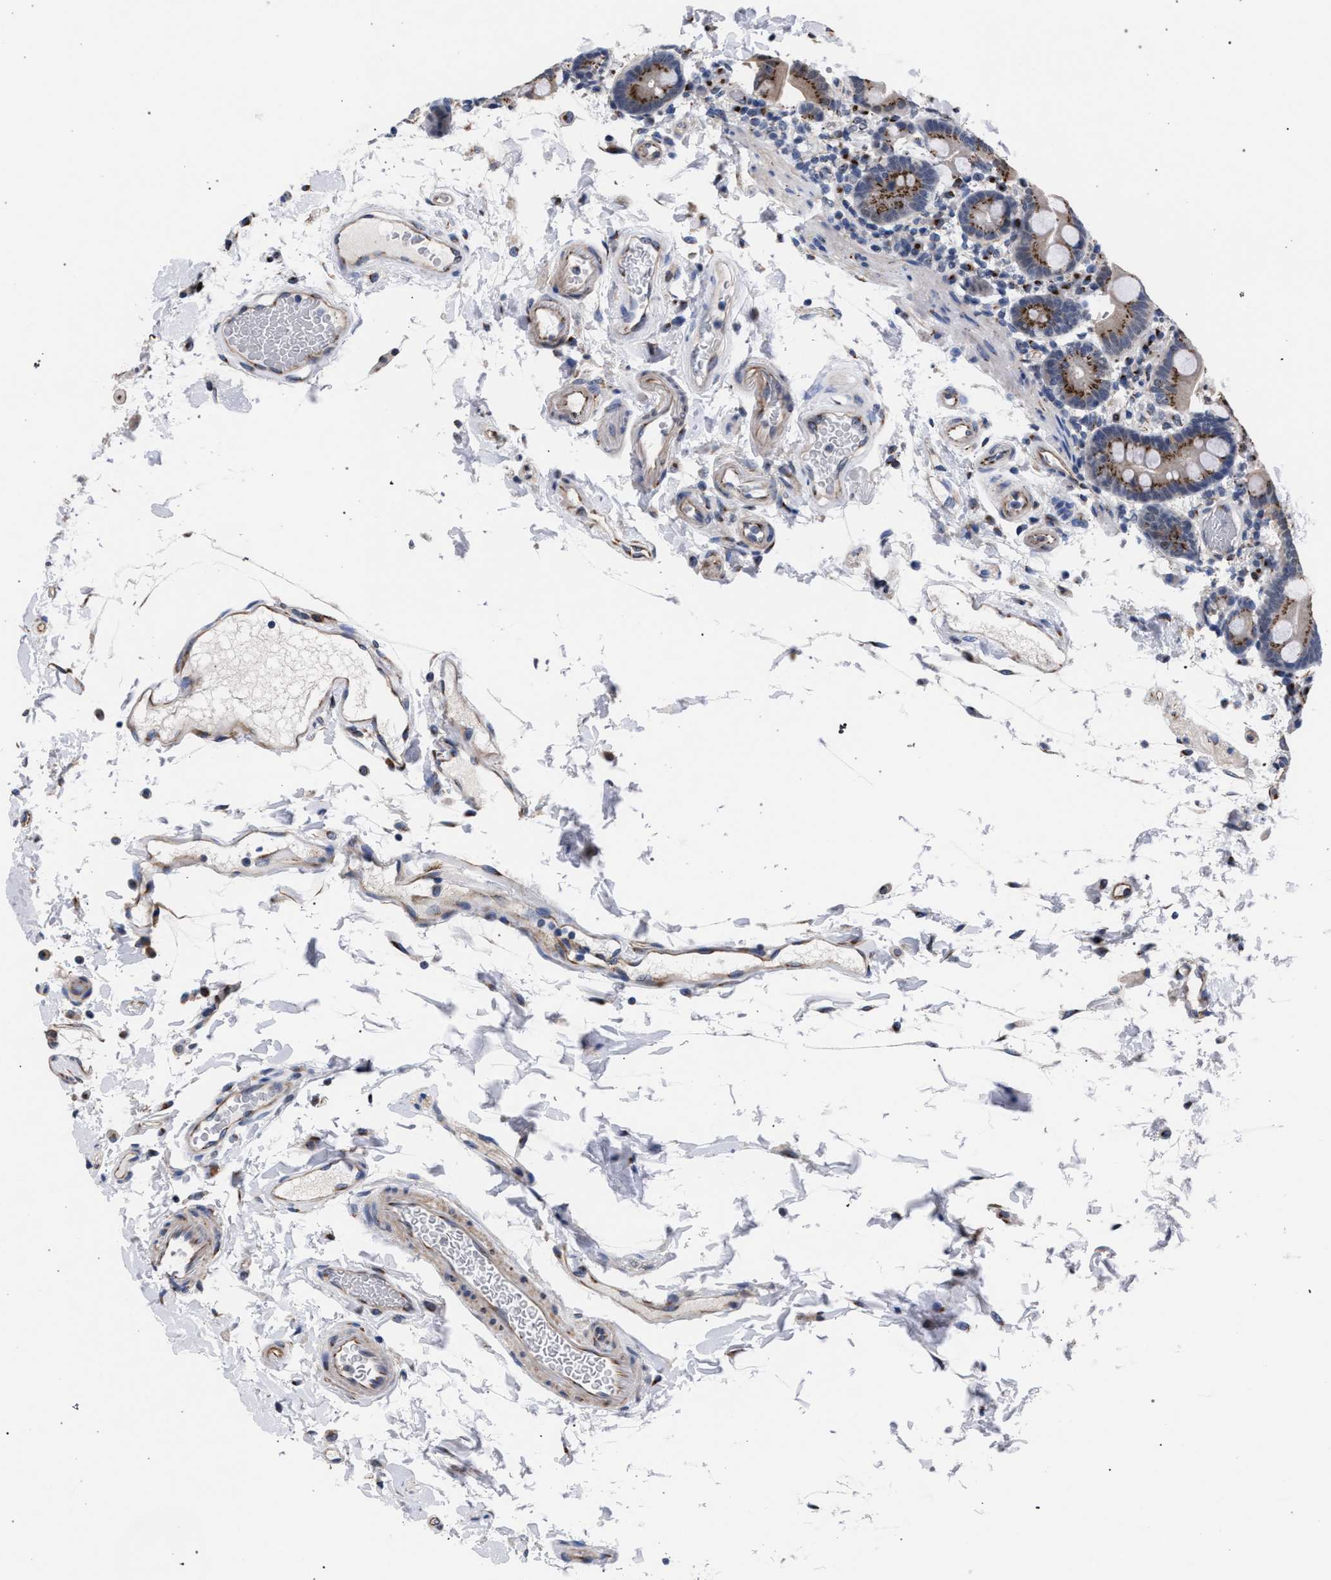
{"staining": {"intensity": "moderate", "quantity": ">75%", "location": "cytoplasmic/membranous"}, "tissue": "duodenum", "cell_type": "Glandular cells", "image_type": "normal", "snomed": [{"axis": "morphology", "description": "Normal tissue, NOS"}, {"axis": "topography", "description": "Small intestine, NOS"}], "caption": "A brown stain labels moderate cytoplasmic/membranous expression of a protein in glandular cells of benign duodenum.", "gene": "GOLGA2", "patient": {"sex": "female", "age": 71}}